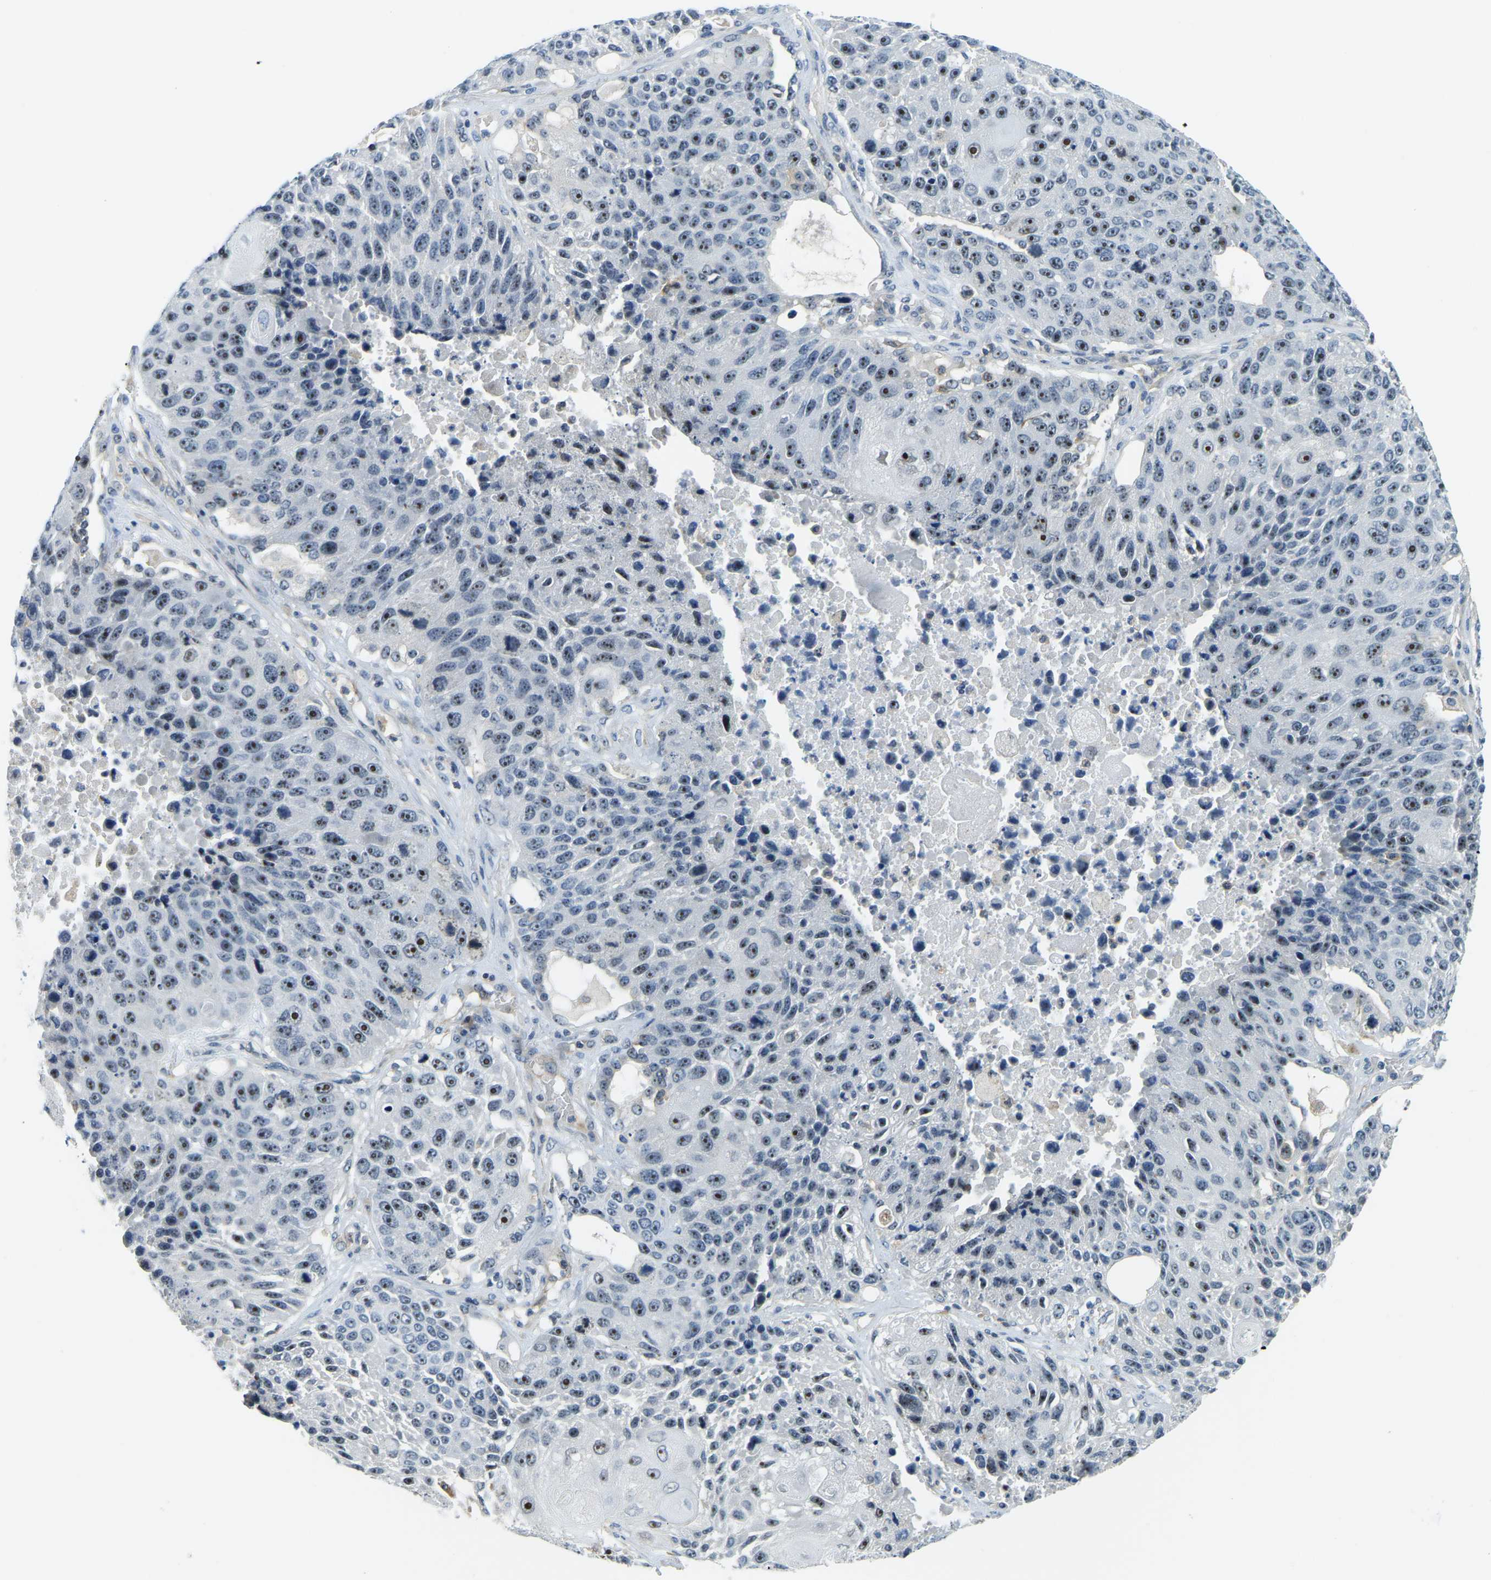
{"staining": {"intensity": "strong", "quantity": "25%-75%", "location": "nuclear"}, "tissue": "lung cancer", "cell_type": "Tumor cells", "image_type": "cancer", "snomed": [{"axis": "morphology", "description": "Squamous cell carcinoma, NOS"}, {"axis": "topography", "description": "Lung"}], "caption": "Strong nuclear staining for a protein is identified in approximately 25%-75% of tumor cells of lung cancer (squamous cell carcinoma) using IHC.", "gene": "RRP1", "patient": {"sex": "male", "age": 61}}